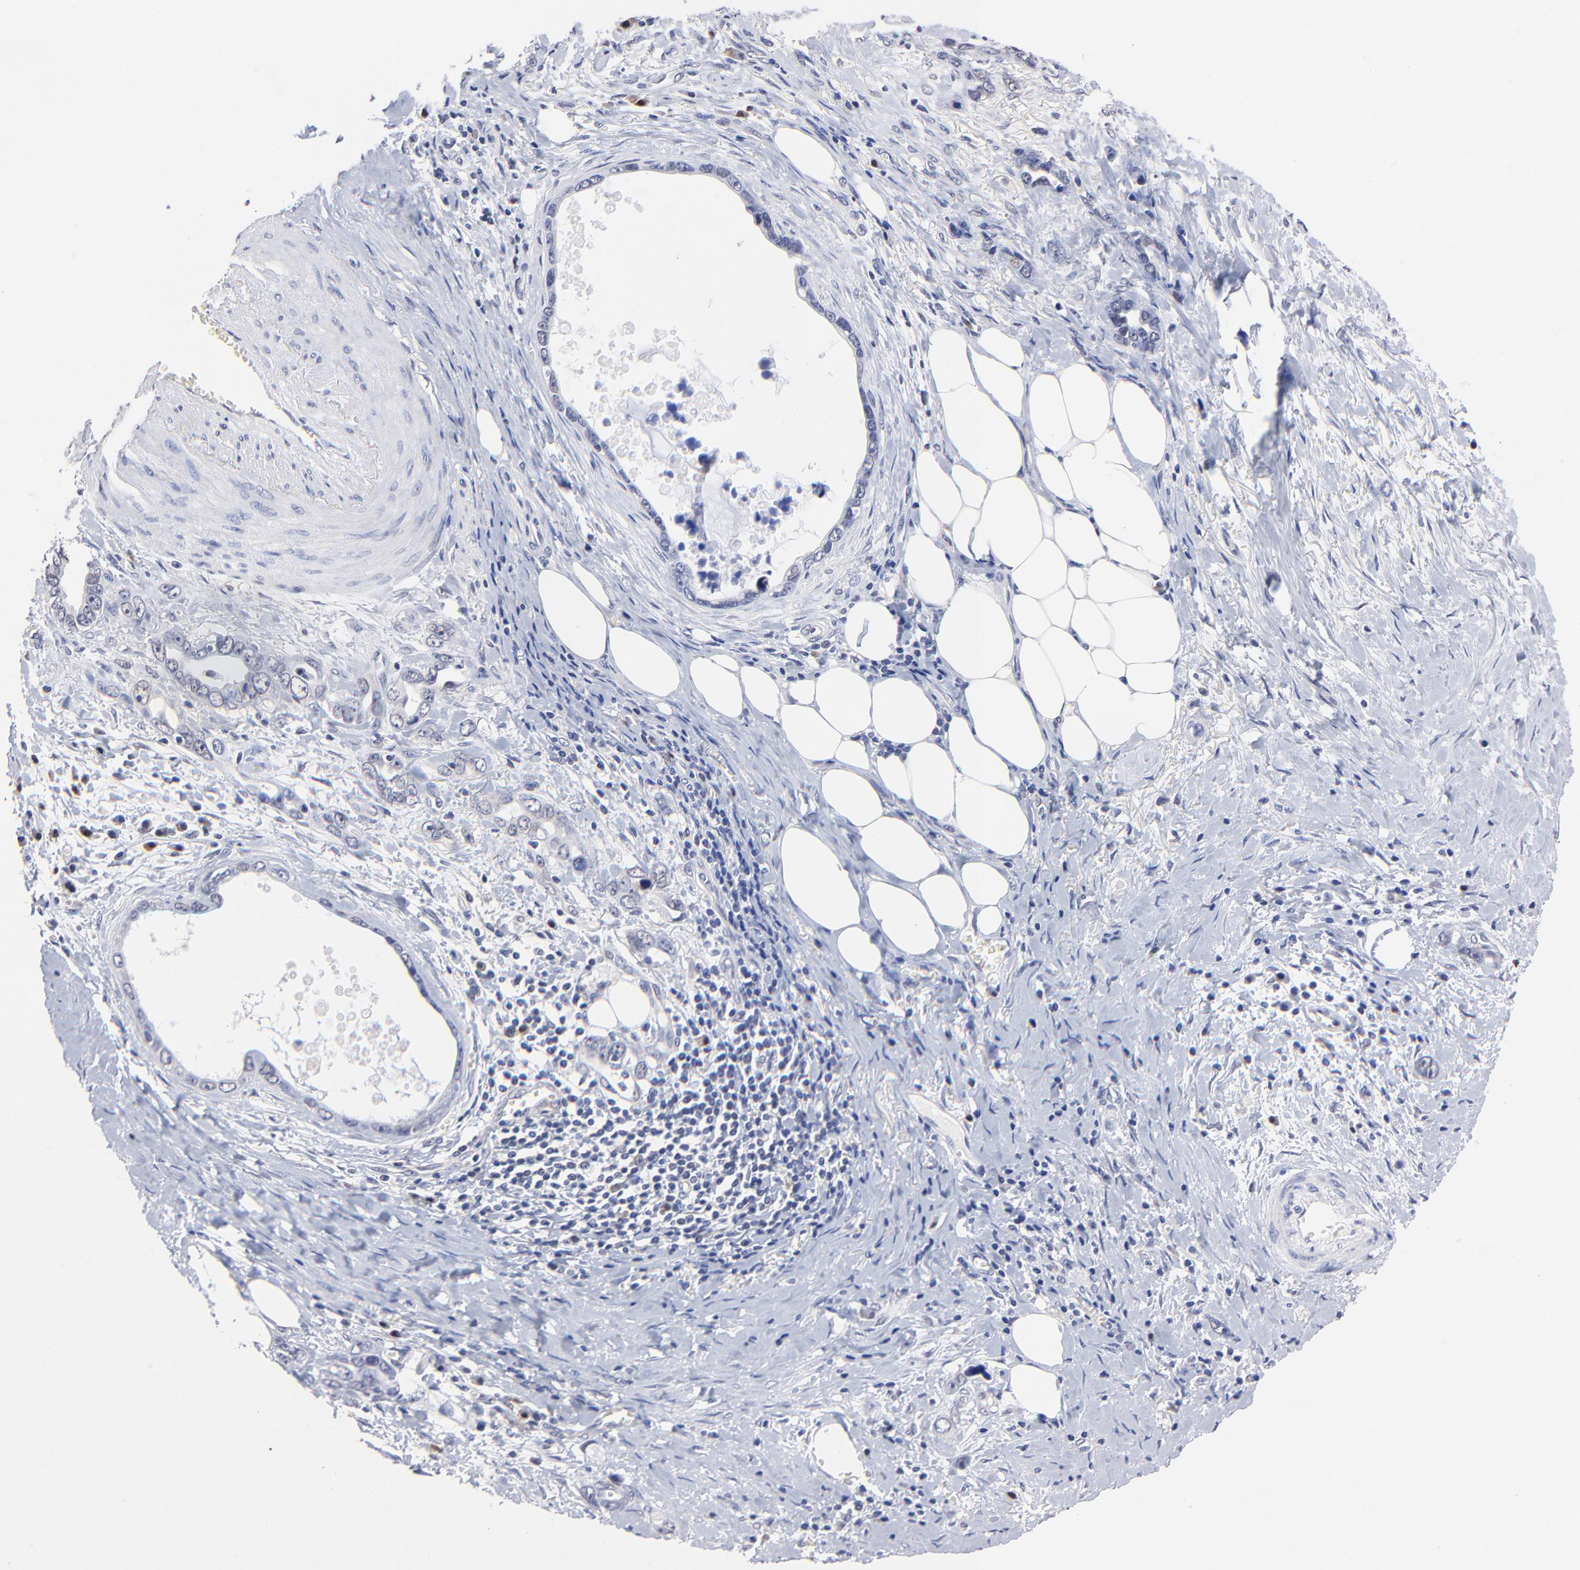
{"staining": {"intensity": "negative", "quantity": "none", "location": "none"}, "tissue": "stomach cancer", "cell_type": "Tumor cells", "image_type": "cancer", "snomed": [{"axis": "morphology", "description": "Adenocarcinoma, NOS"}, {"axis": "topography", "description": "Stomach"}], "caption": "The image displays no significant staining in tumor cells of adenocarcinoma (stomach).", "gene": "ZNF155", "patient": {"sex": "male", "age": 78}}